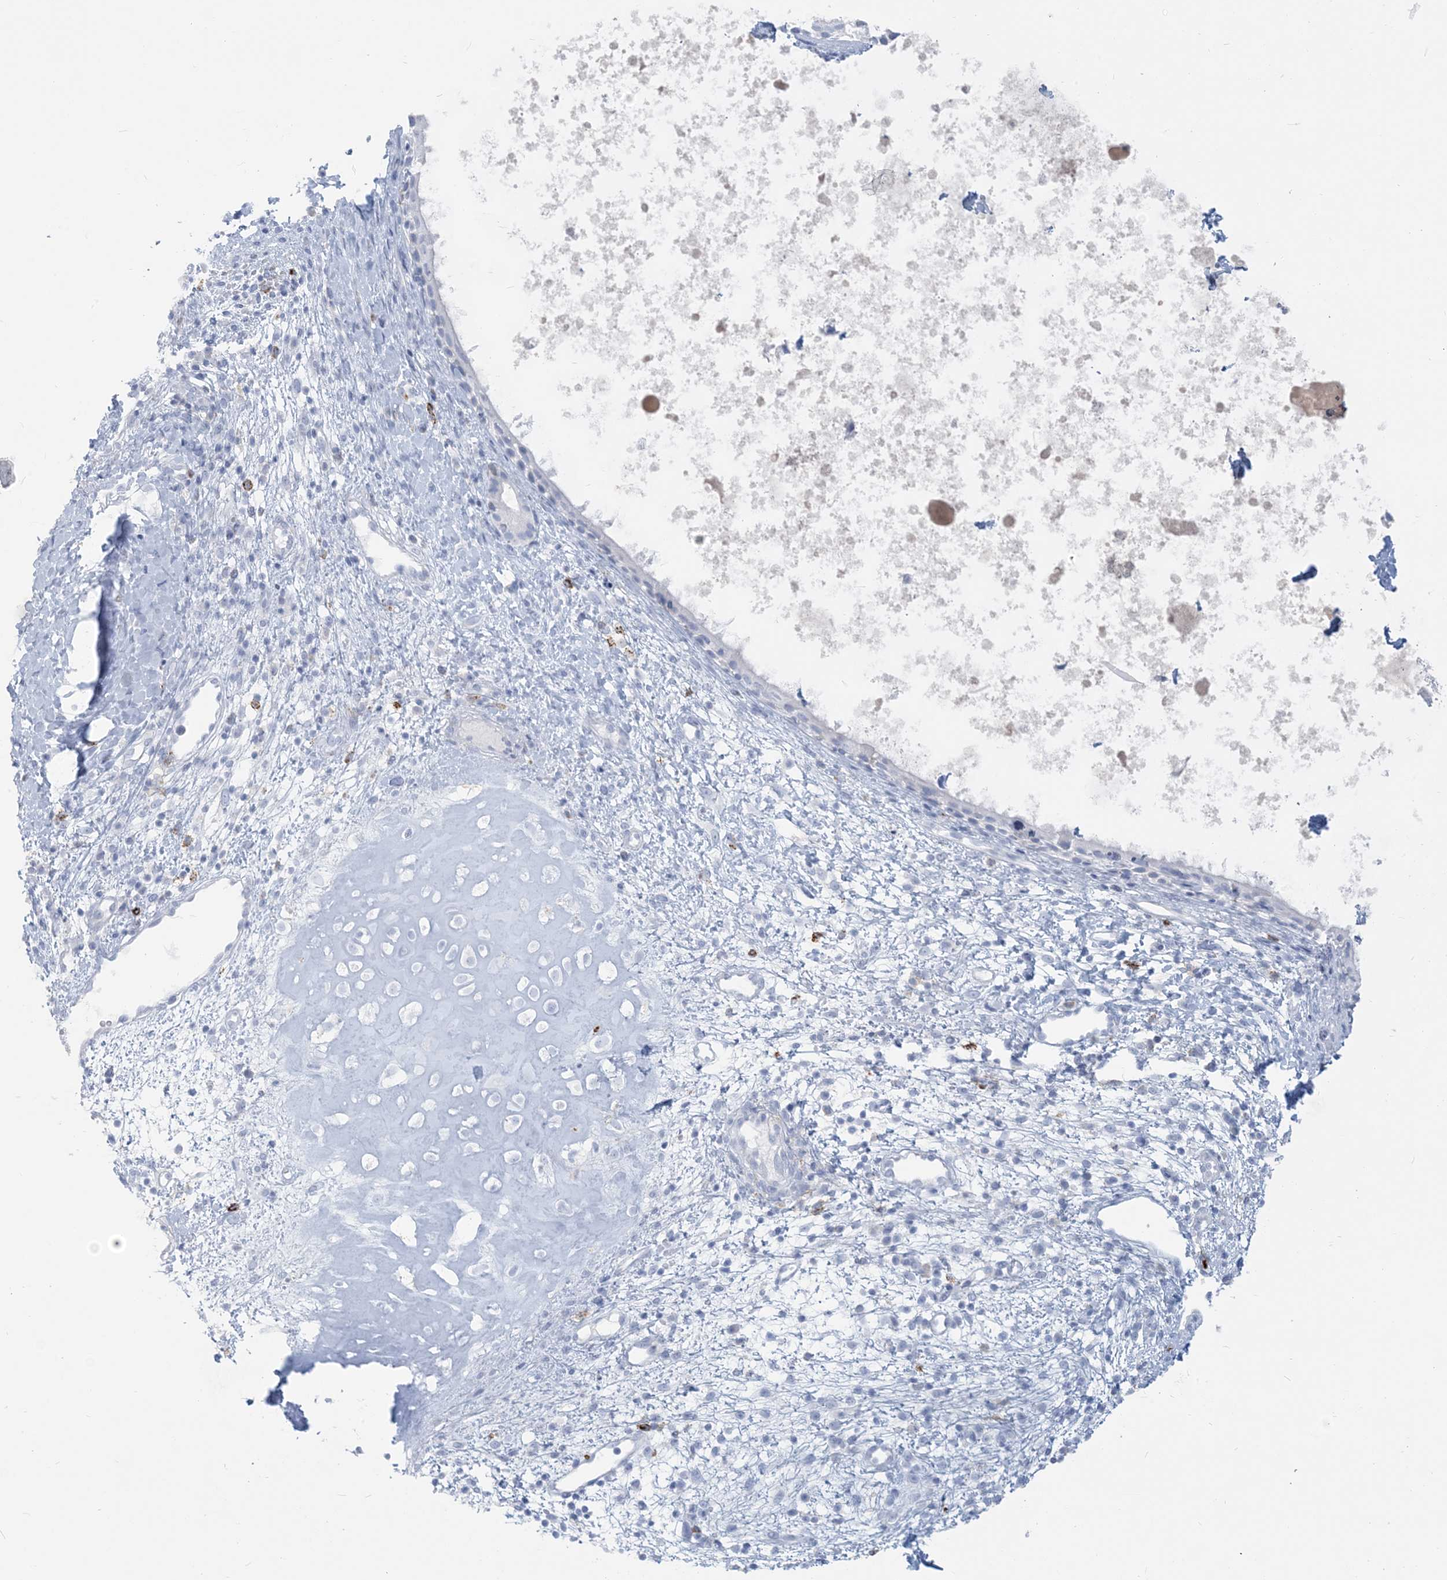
{"staining": {"intensity": "negative", "quantity": "none", "location": "none"}, "tissue": "nasopharynx", "cell_type": "Respiratory epithelial cells", "image_type": "normal", "snomed": [{"axis": "morphology", "description": "Normal tissue, NOS"}, {"axis": "topography", "description": "Nasopharynx"}], "caption": "IHC of normal nasopharynx displays no expression in respiratory epithelial cells.", "gene": "HLA", "patient": {"sex": "male", "age": 22}}